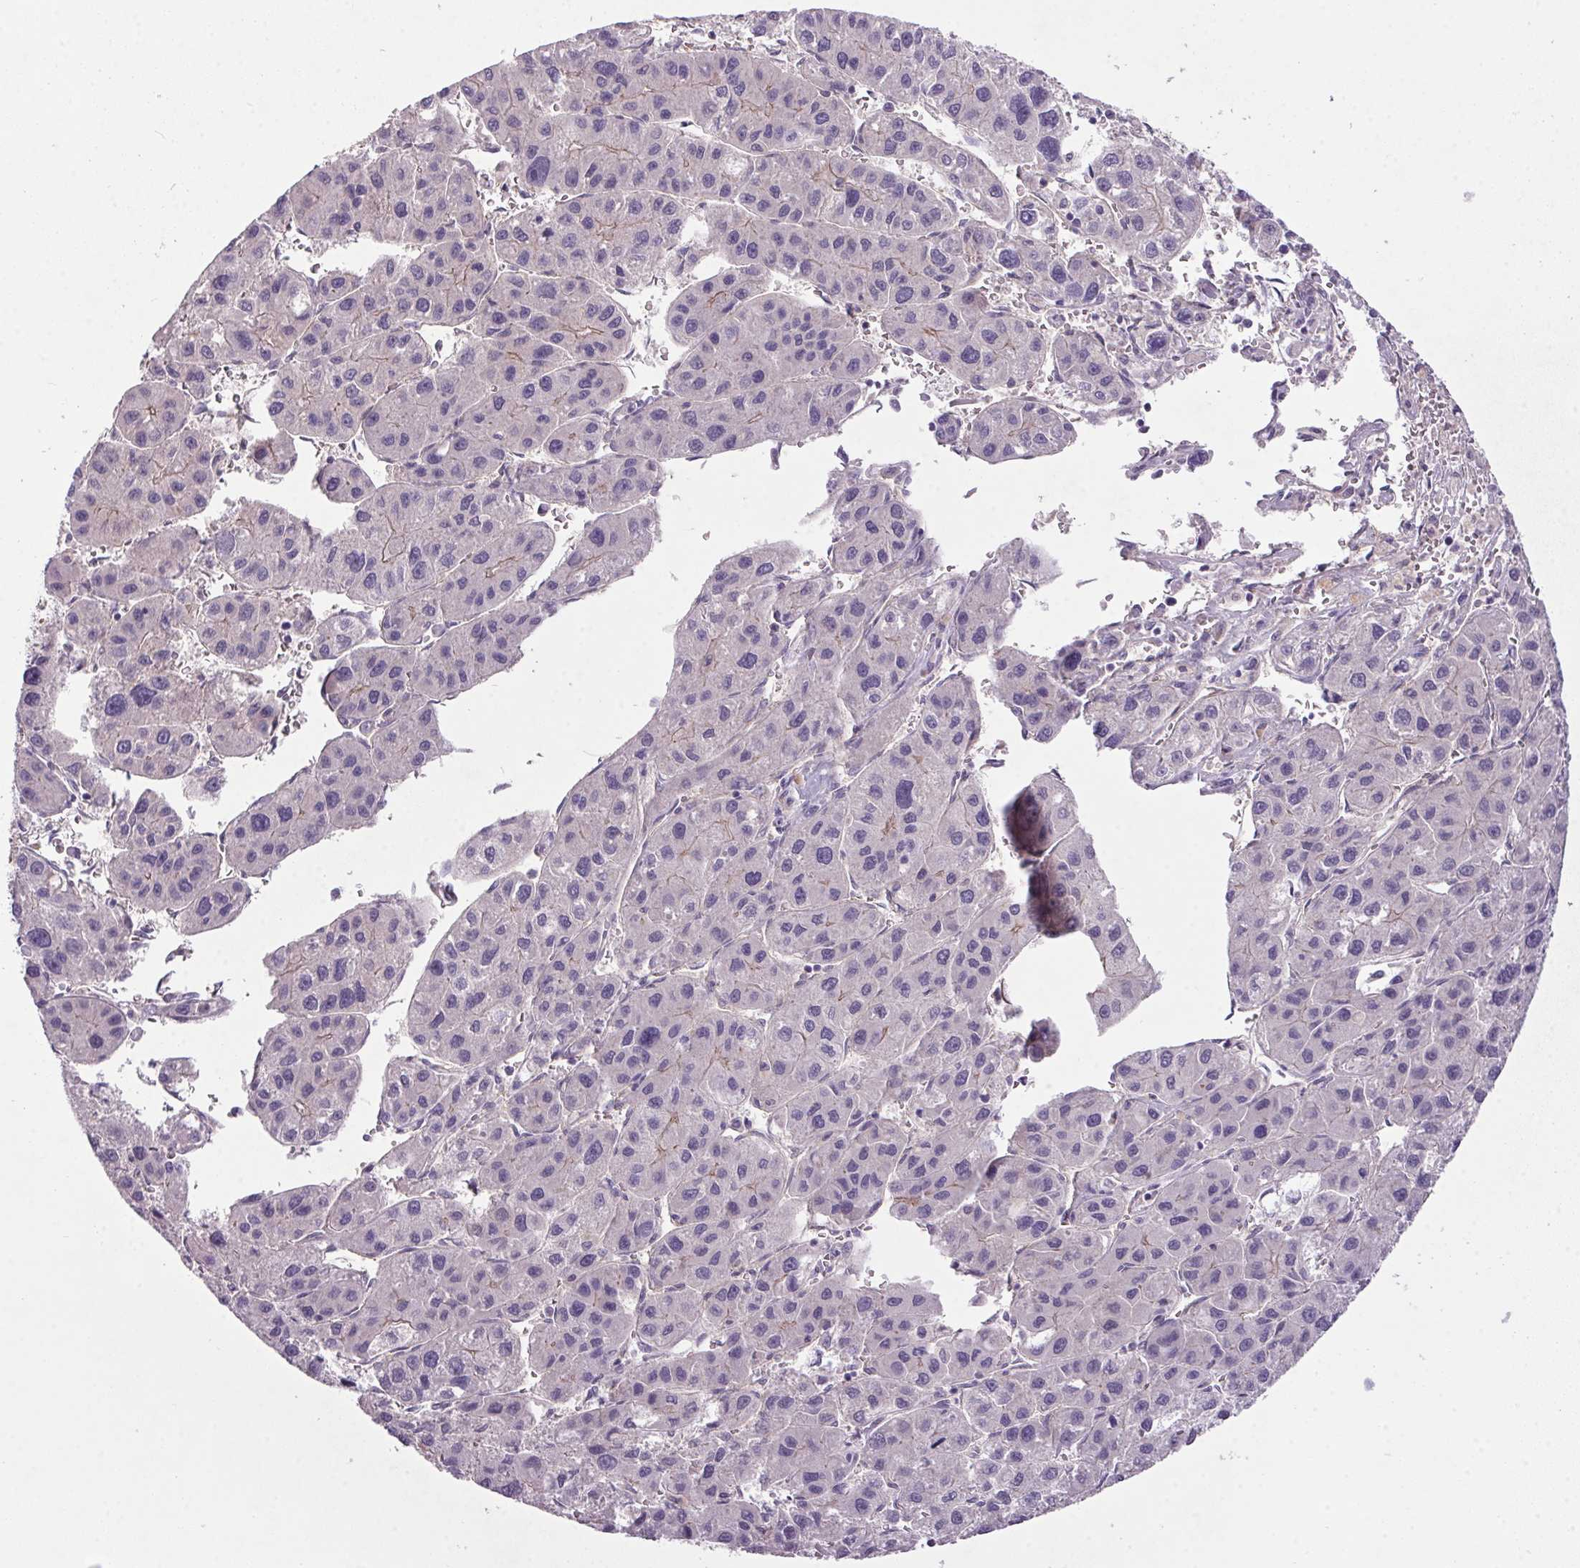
{"staining": {"intensity": "negative", "quantity": "none", "location": "none"}, "tissue": "liver cancer", "cell_type": "Tumor cells", "image_type": "cancer", "snomed": [{"axis": "morphology", "description": "Carcinoma, Hepatocellular, NOS"}, {"axis": "topography", "description": "Liver"}], "caption": "This is a histopathology image of IHC staining of hepatocellular carcinoma (liver), which shows no staining in tumor cells. Nuclei are stained in blue.", "gene": "APOC4", "patient": {"sex": "male", "age": 73}}